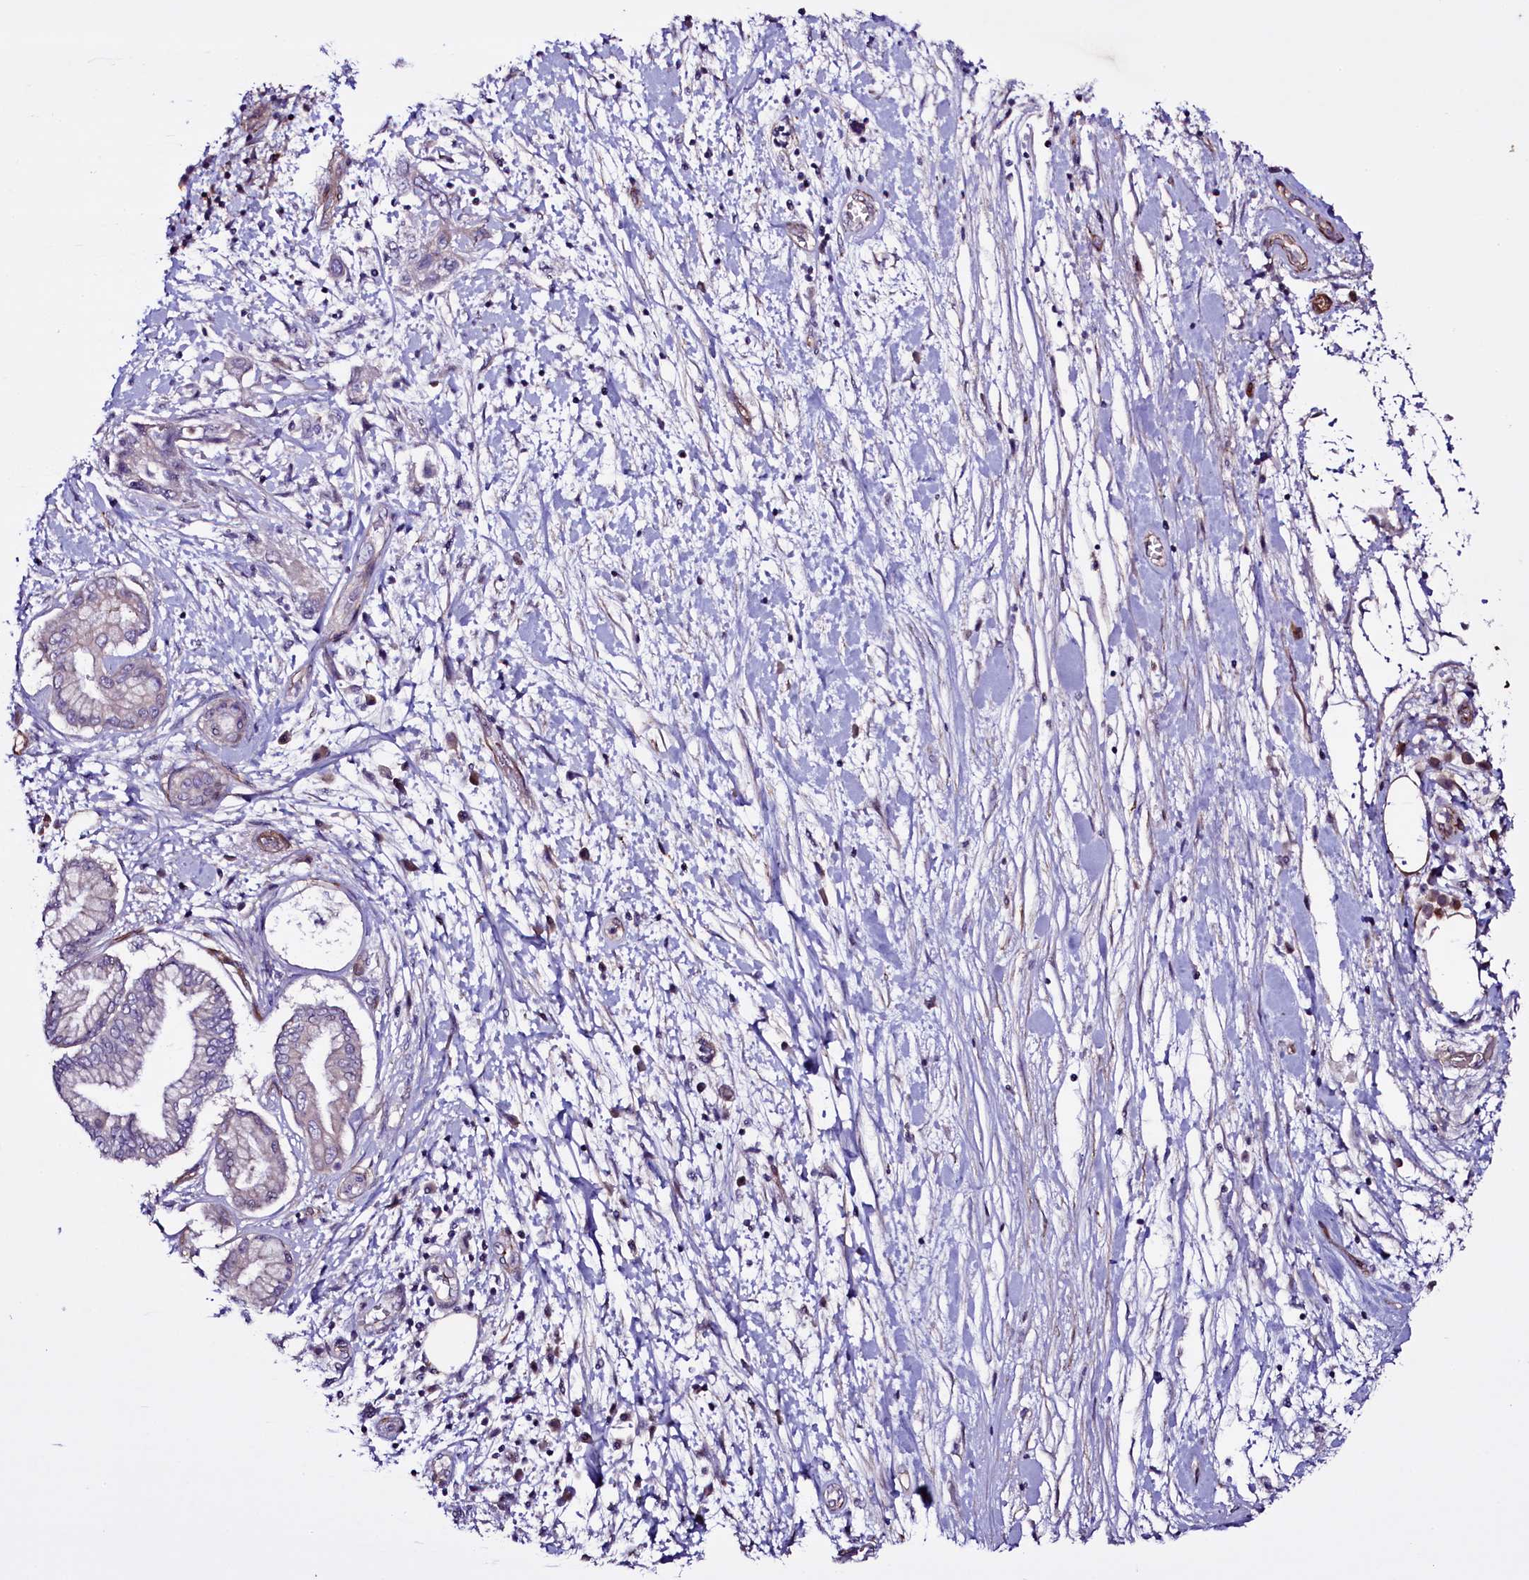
{"staining": {"intensity": "negative", "quantity": "none", "location": "none"}, "tissue": "pancreatic cancer", "cell_type": "Tumor cells", "image_type": "cancer", "snomed": [{"axis": "morphology", "description": "Adenocarcinoma, NOS"}, {"axis": "topography", "description": "Pancreas"}], "caption": "This is a image of immunohistochemistry staining of adenocarcinoma (pancreatic), which shows no expression in tumor cells.", "gene": "MEX3C", "patient": {"sex": "female", "age": 73}}